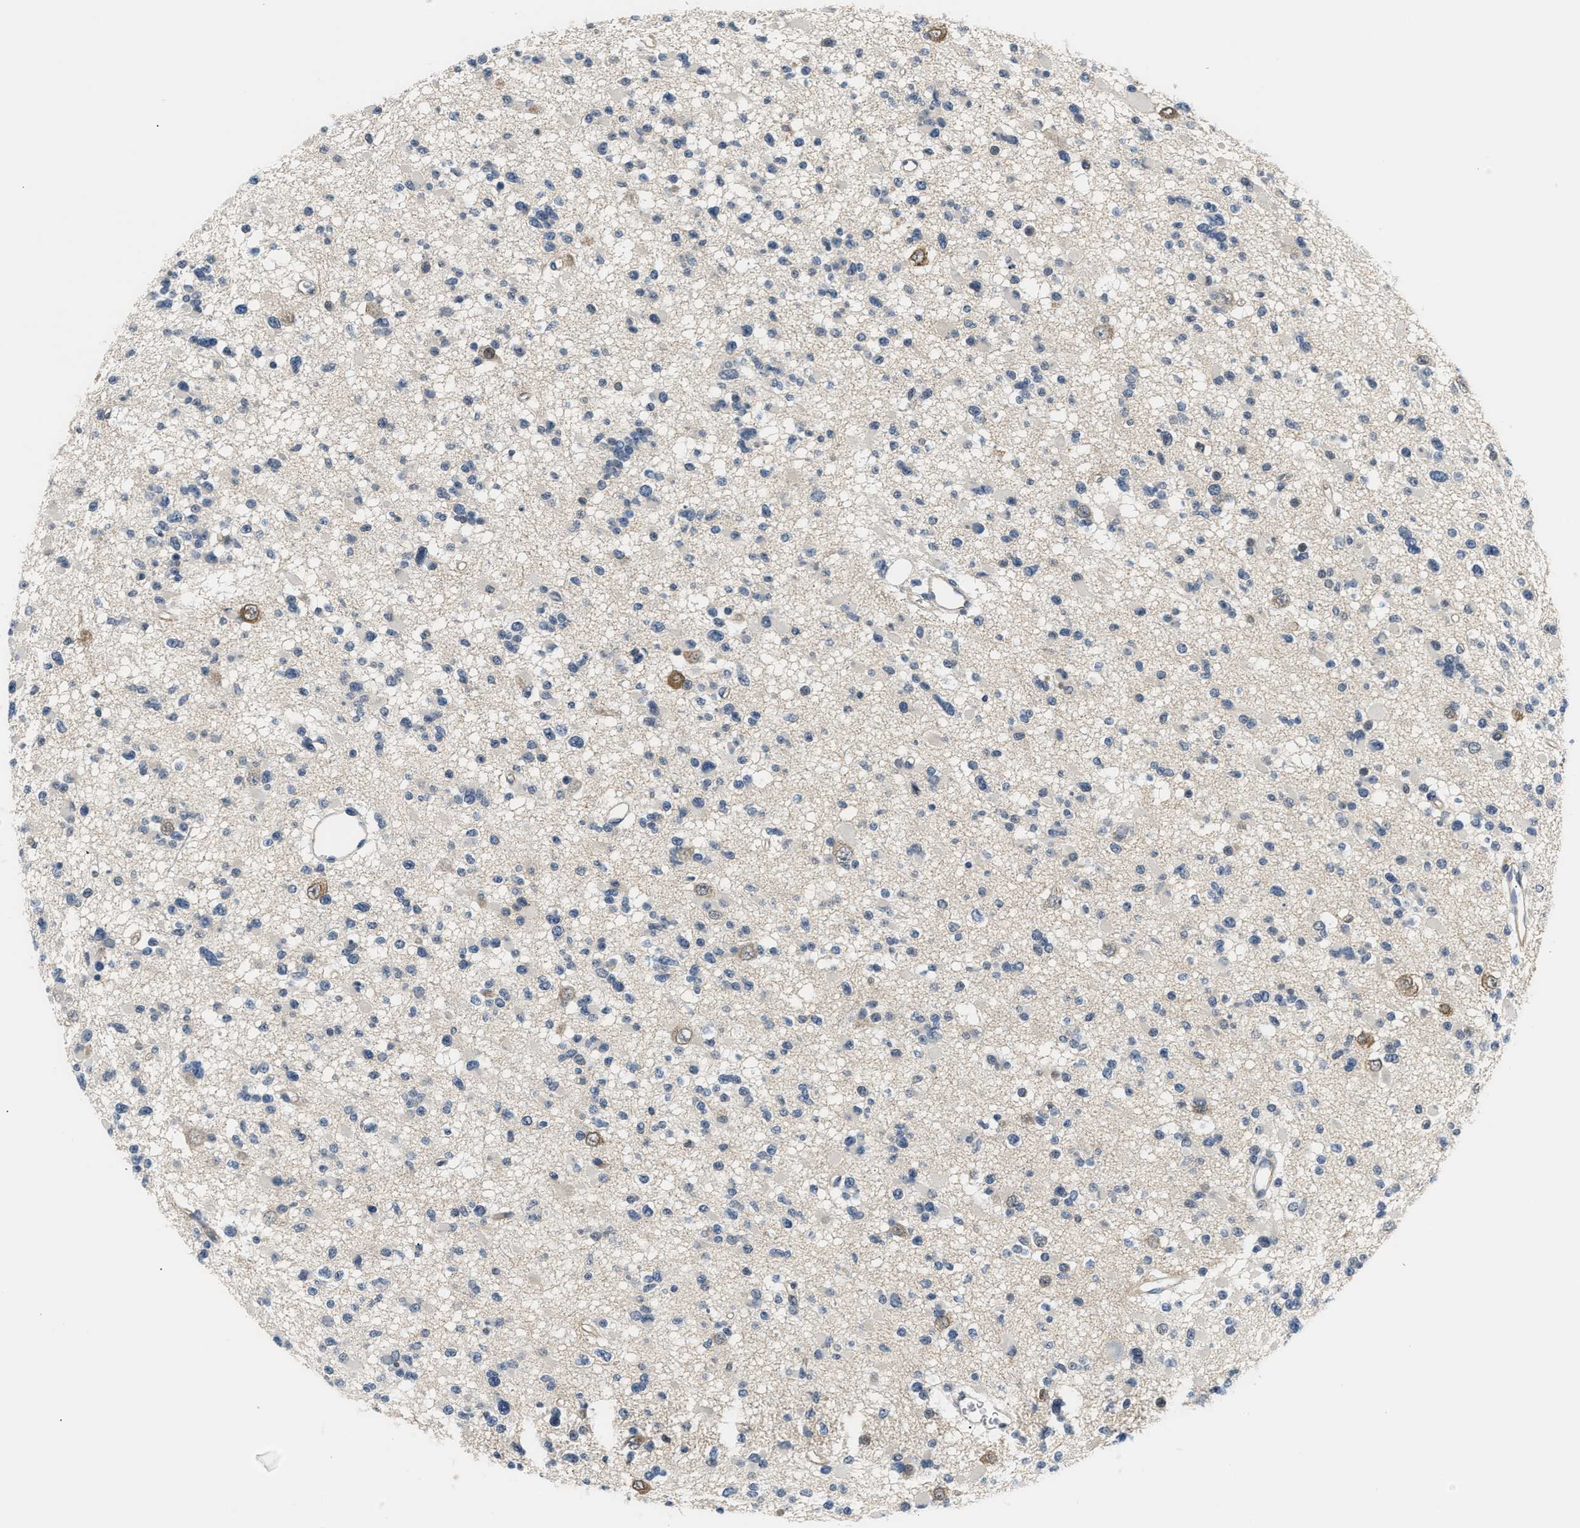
{"staining": {"intensity": "negative", "quantity": "none", "location": "none"}, "tissue": "glioma", "cell_type": "Tumor cells", "image_type": "cancer", "snomed": [{"axis": "morphology", "description": "Glioma, malignant, Low grade"}, {"axis": "topography", "description": "Brain"}], "caption": "Immunohistochemistry of human glioma displays no staining in tumor cells.", "gene": "PPM1H", "patient": {"sex": "female", "age": 22}}